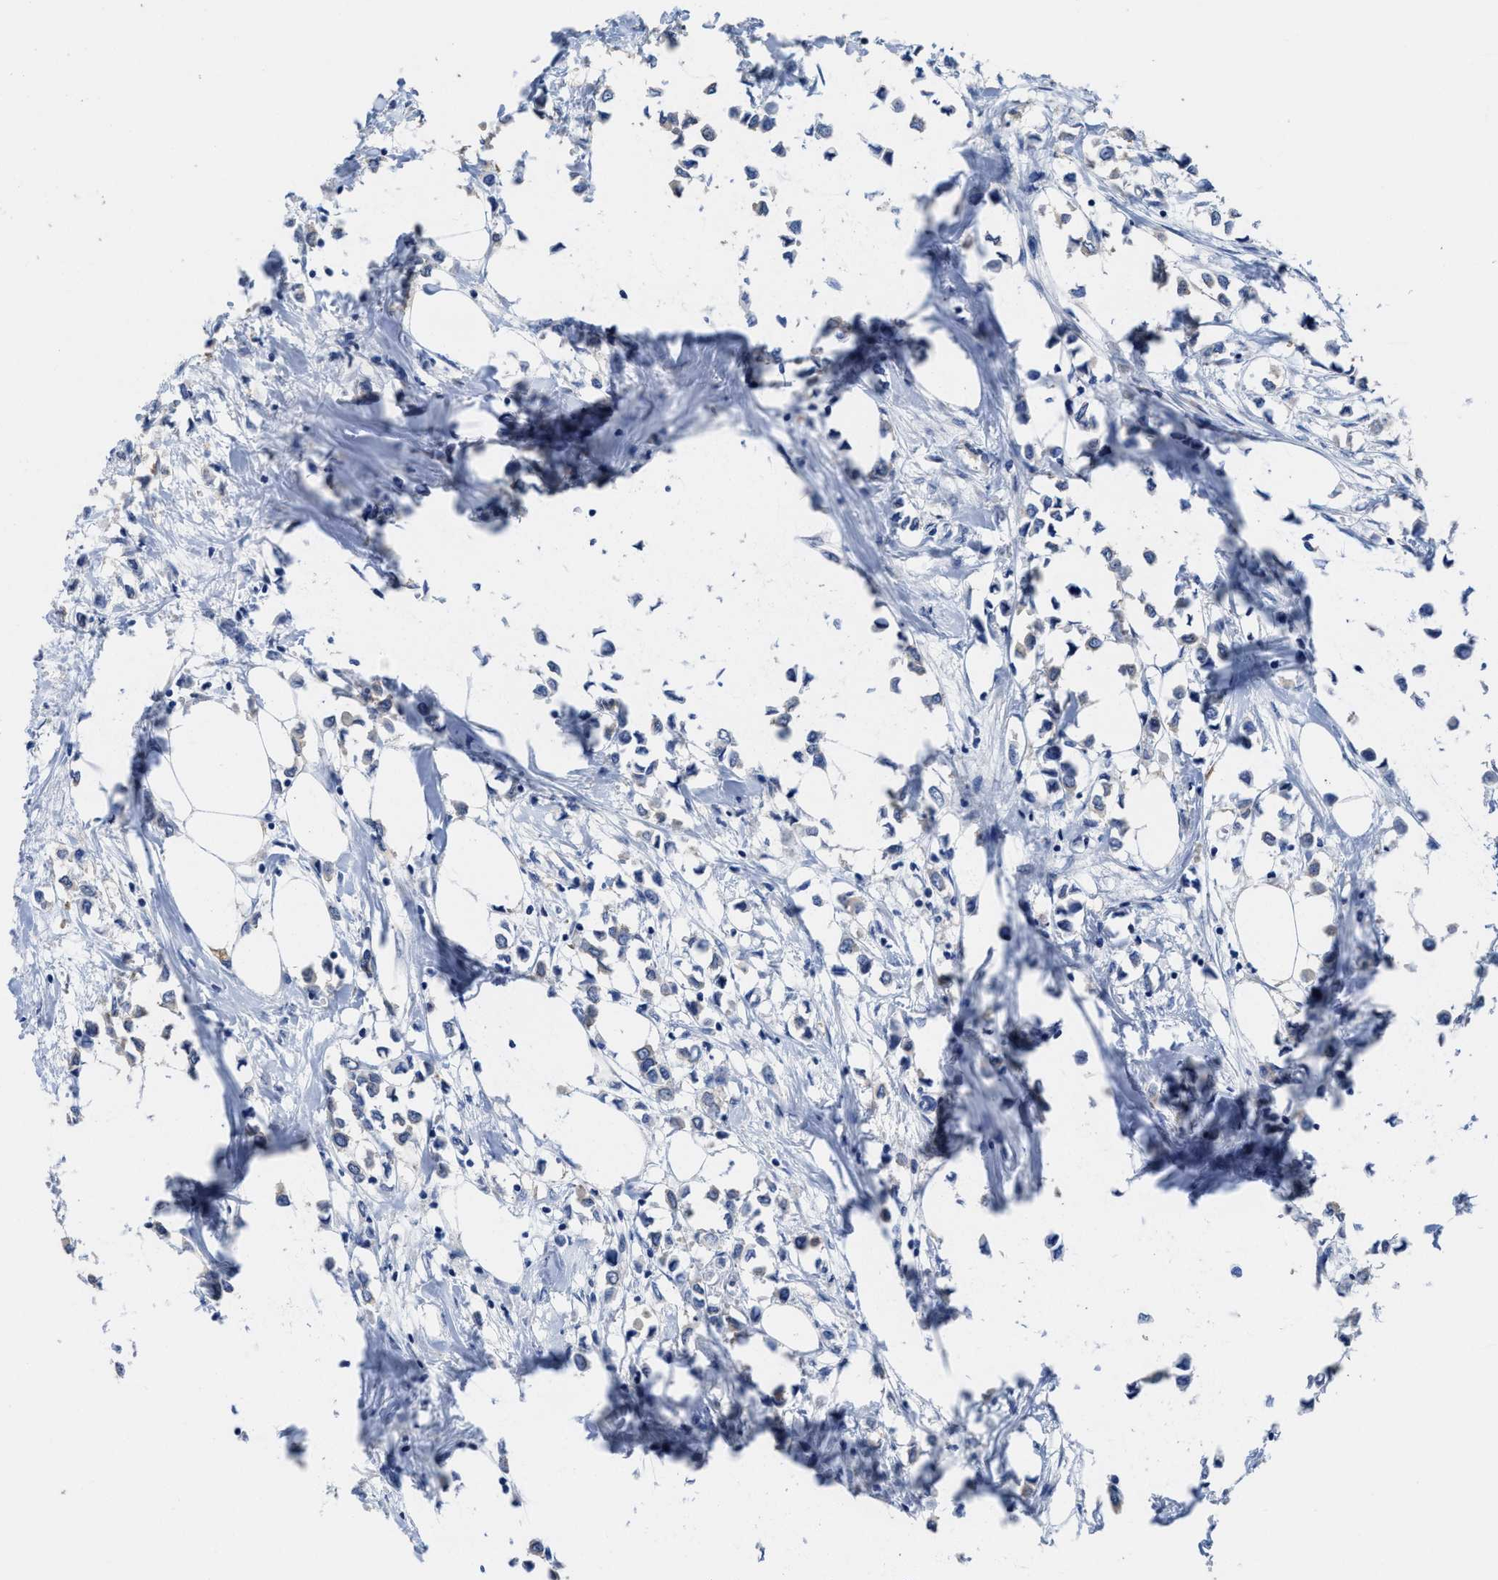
{"staining": {"intensity": "negative", "quantity": "none", "location": "none"}, "tissue": "breast cancer", "cell_type": "Tumor cells", "image_type": "cancer", "snomed": [{"axis": "morphology", "description": "Lobular carcinoma"}, {"axis": "topography", "description": "Breast"}], "caption": "Immunohistochemistry (IHC) histopathology image of breast cancer stained for a protein (brown), which demonstrates no expression in tumor cells. (DAB (3,3'-diaminobenzidine) immunohistochemistry with hematoxylin counter stain).", "gene": "HOOK1", "patient": {"sex": "female", "age": 51}}